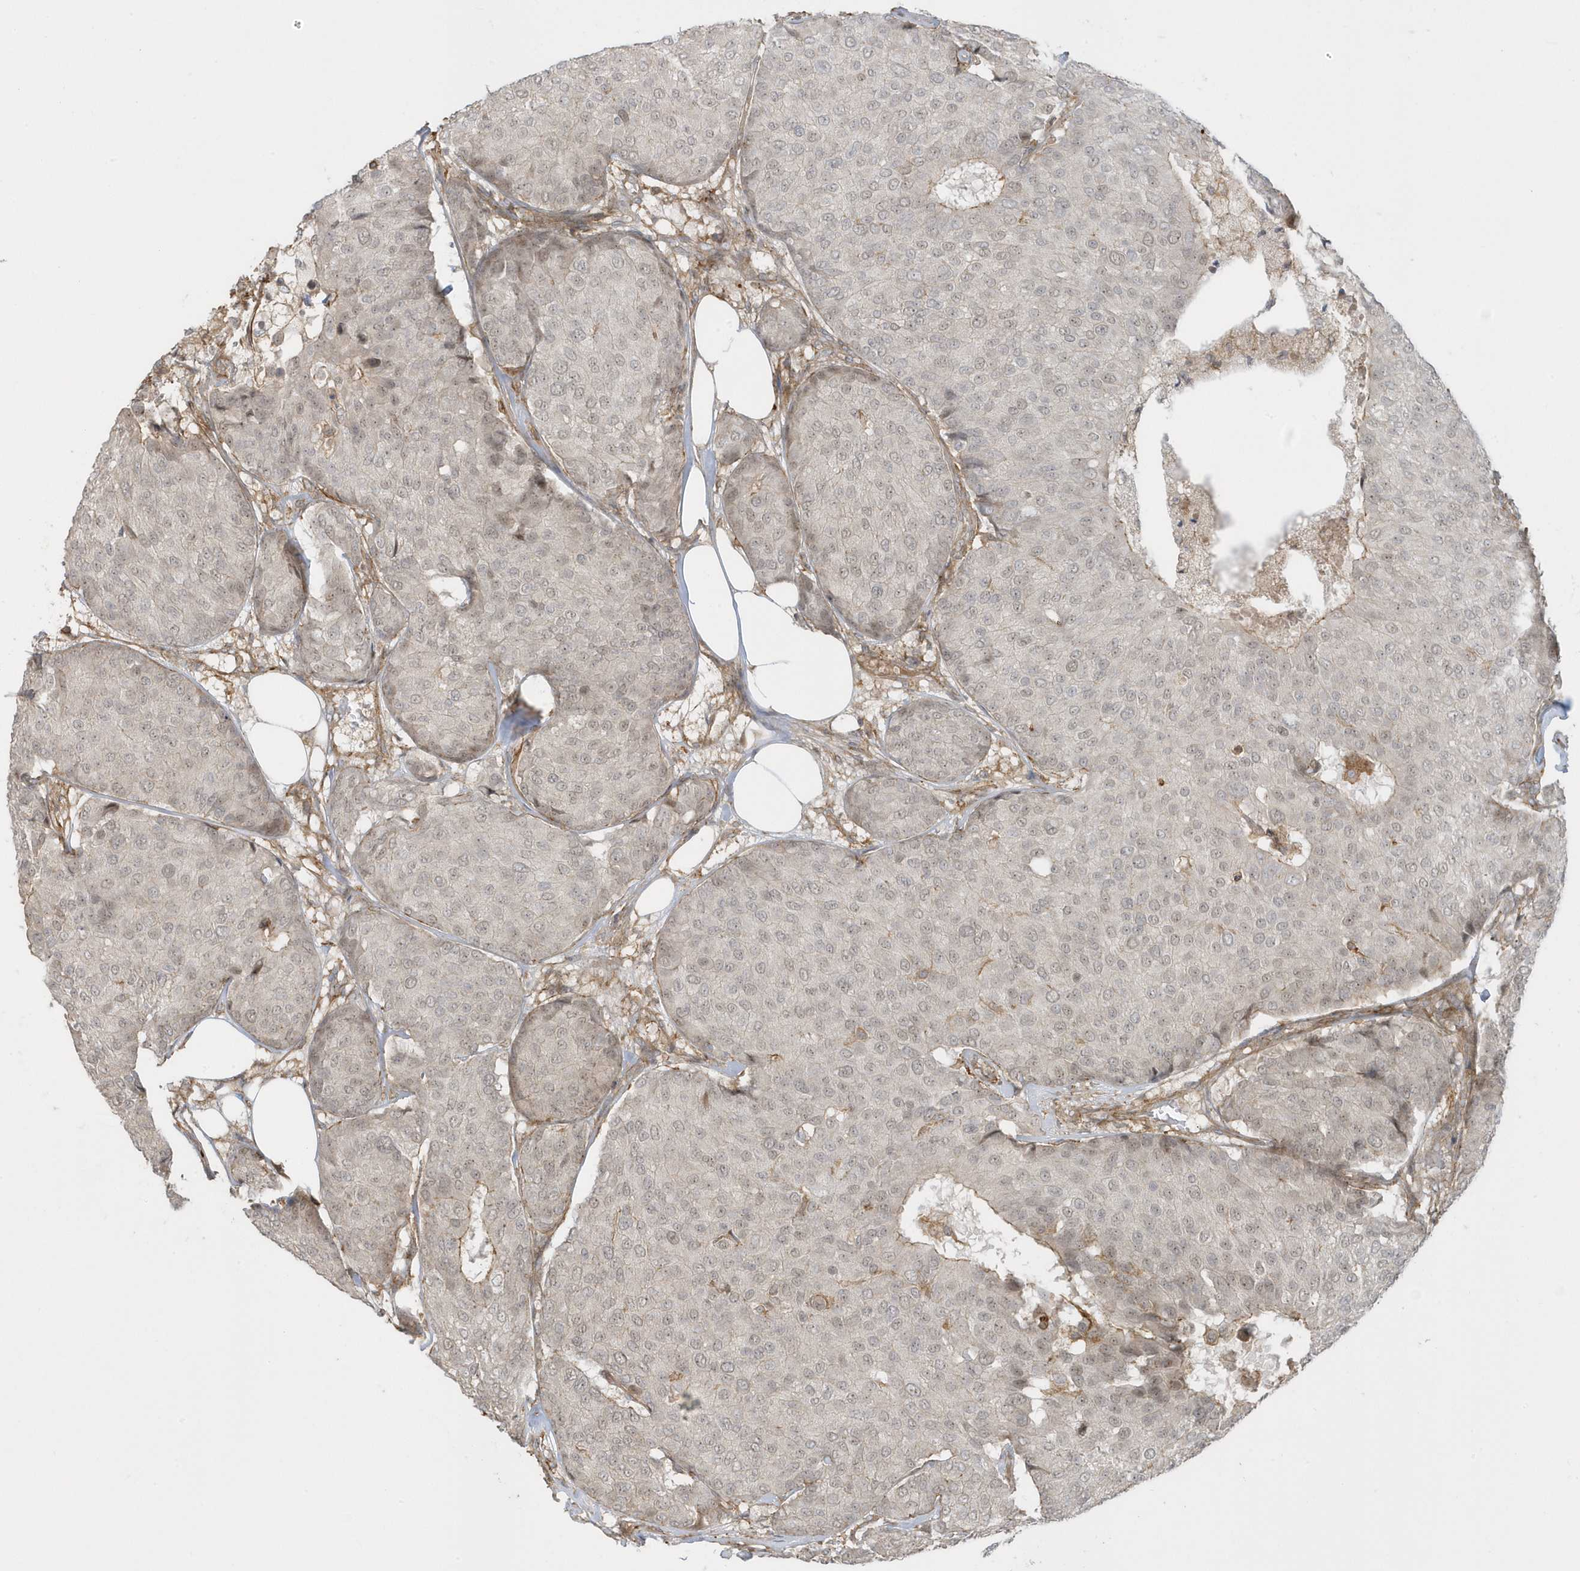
{"staining": {"intensity": "weak", "quantity": "25%-75%", "location": "nuclear"}, "tissue": "breast cancer", "cell_type": "Tumor cells", "image_type": "cancer", "snomed": [{"axis": "morphology", "description": "Duct carcinoma"}, {"axis": "topography", "description": "Breast"}], "caption": "A brown stain labels weak nuclear expression of a protein in infiltrating ductal carcinoma (breast) tumor cells. The staining is performed using DAB brown chromogen to label protein expression. The nuclei are counter-stained blue using hematoxylin.", "gene": "ZBTB8A", "patient": {"sex": "female", "age": 75}}